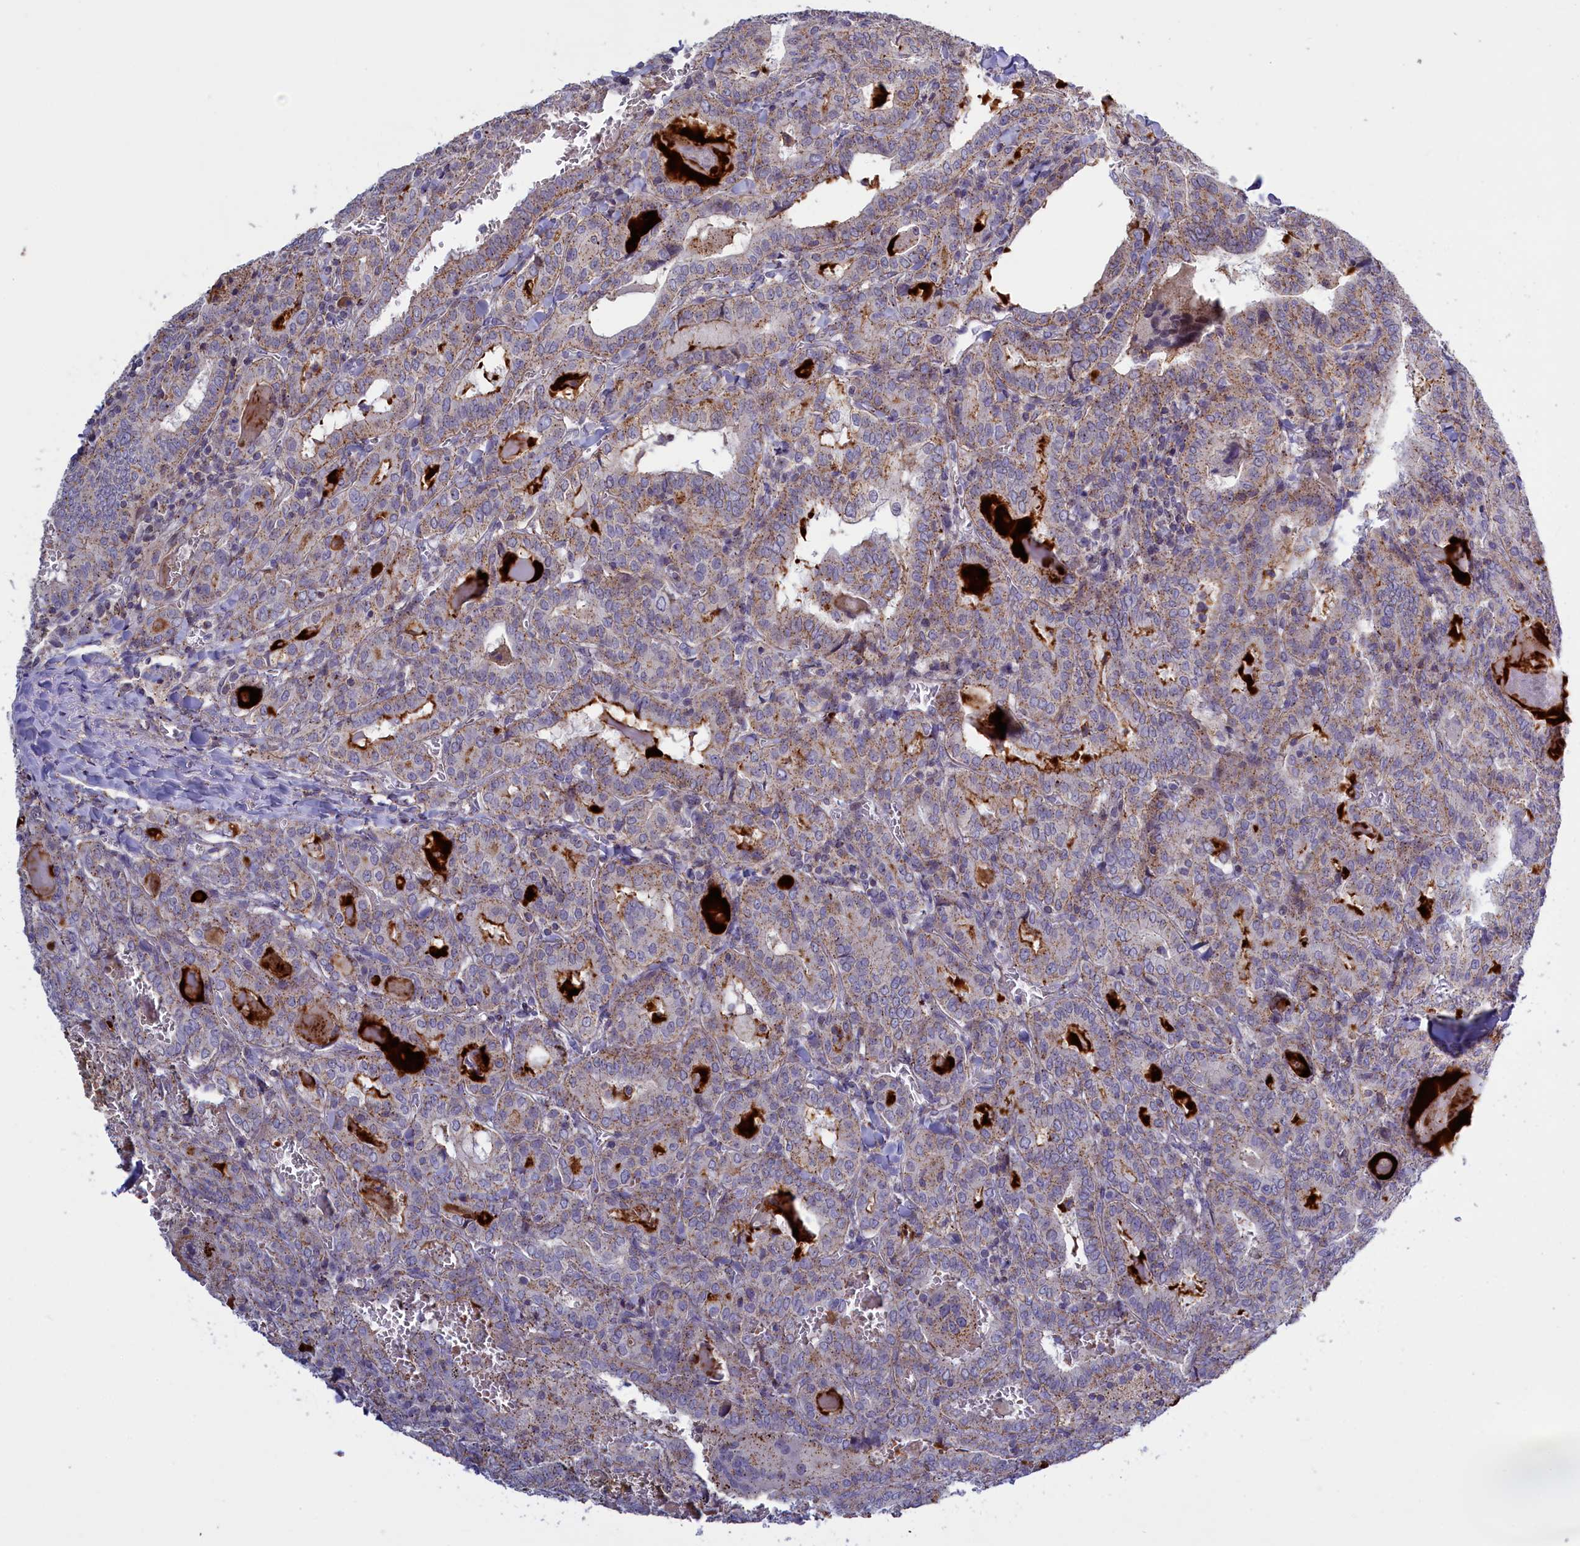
{"staining": {"intensity": "weak", "quantity": "25%-75%", "location": "cytoplasmic/membranous"}, "tissue": "thyroid cancer", "cell_type": "Tumor cells", "image_type": "cancer", "snomed": [{"axis": "morphology", "description": "Papillary adenocarcinoma, NOS"}, {"axis": "topography", "description": "Thyroid gland"}], "caption": "Thyroid cancer (papillary adenocarcinoma) stained for a protein demonstrates weak cytoplasmic/membranous positivity in tumor cells.", "gene": "HYKK", "patient": {"sex": "female", "age": 72}}